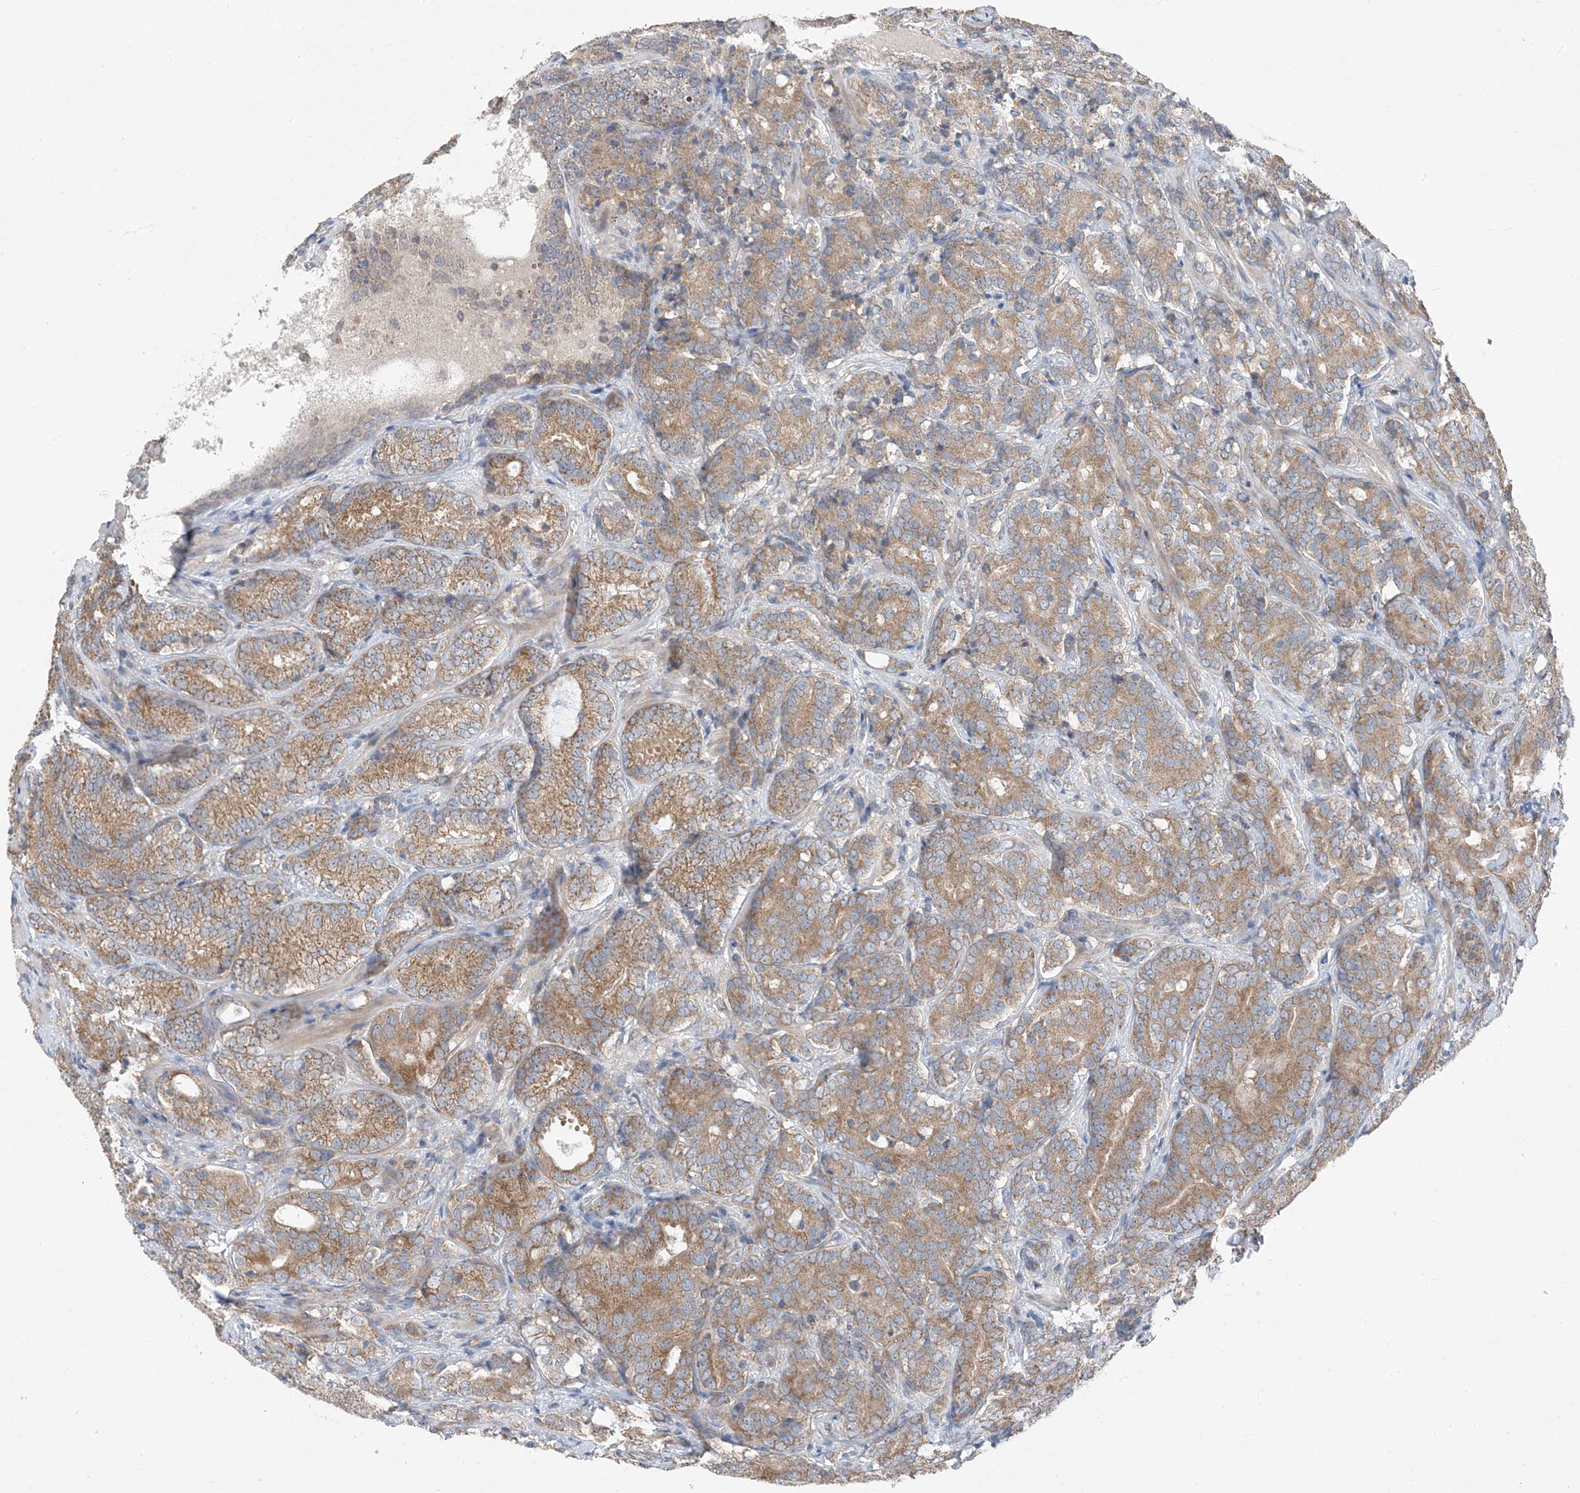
{"staining": {"intensity": "moderate", "quantity": ">75%", "location": "cytoplasmic/membranous"}, "tissue": "prostate cancer", "cell_type": "Tumor cells", "image_type": "cancer", "snomed": [{"axis": "morphology", "description": "Adenocarcinoma, High grade"}, {"axis": "topography", "description": "Prostate"}], "caption": "Brown immunohistochemical staining in adenocarcinoma (high-grade) (prostate) exhibits moderate cytoplasmic/membranous staining in approximately >75% of tumor cells. (DAB = brown stain, brightfield microscopy at high magnification).", "gene": "DHX30", "patient": {"sex": "male", "age": 66}}